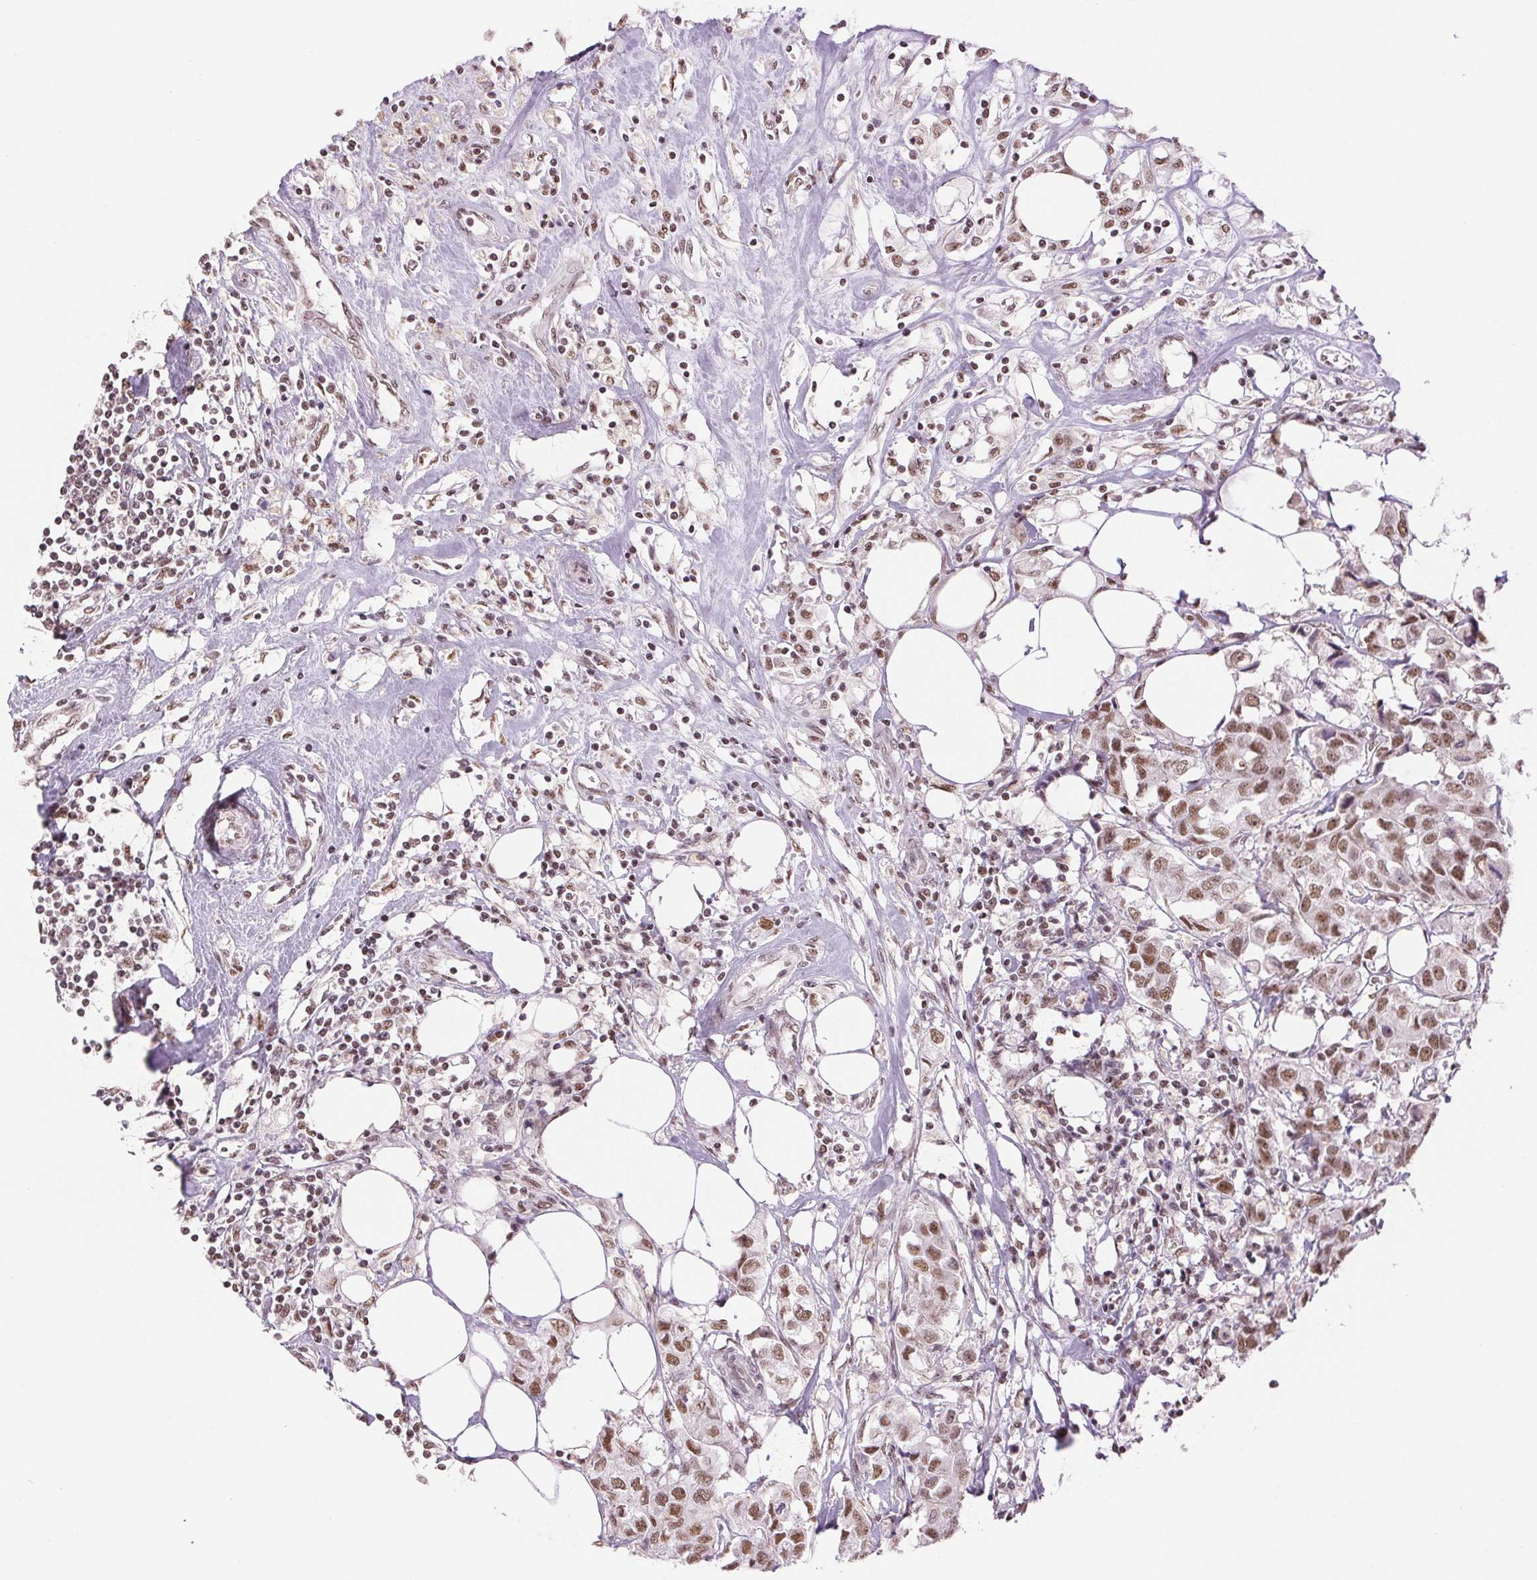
{"staining": {"intensity": "moderate", "quantity": ">75%", "location": "nuclear"}, "tissue": "breast cancer", "cell_type": "Tumor cells", "image_type": "cancer", "snomed": [{"axis": "morphology", "description": "Duct carcinoma"}, {"axis": "topography", "description": "Breast"}], "caption": "The micrograph reveals immunohistochemical staining of breast infiltrating ductal carcinoma. There is moderate nuclear staining is seen in approximately >75% of tumor cells.", "gene": "RPRD1B", "patient": {"sex": "female", "age": 80}}